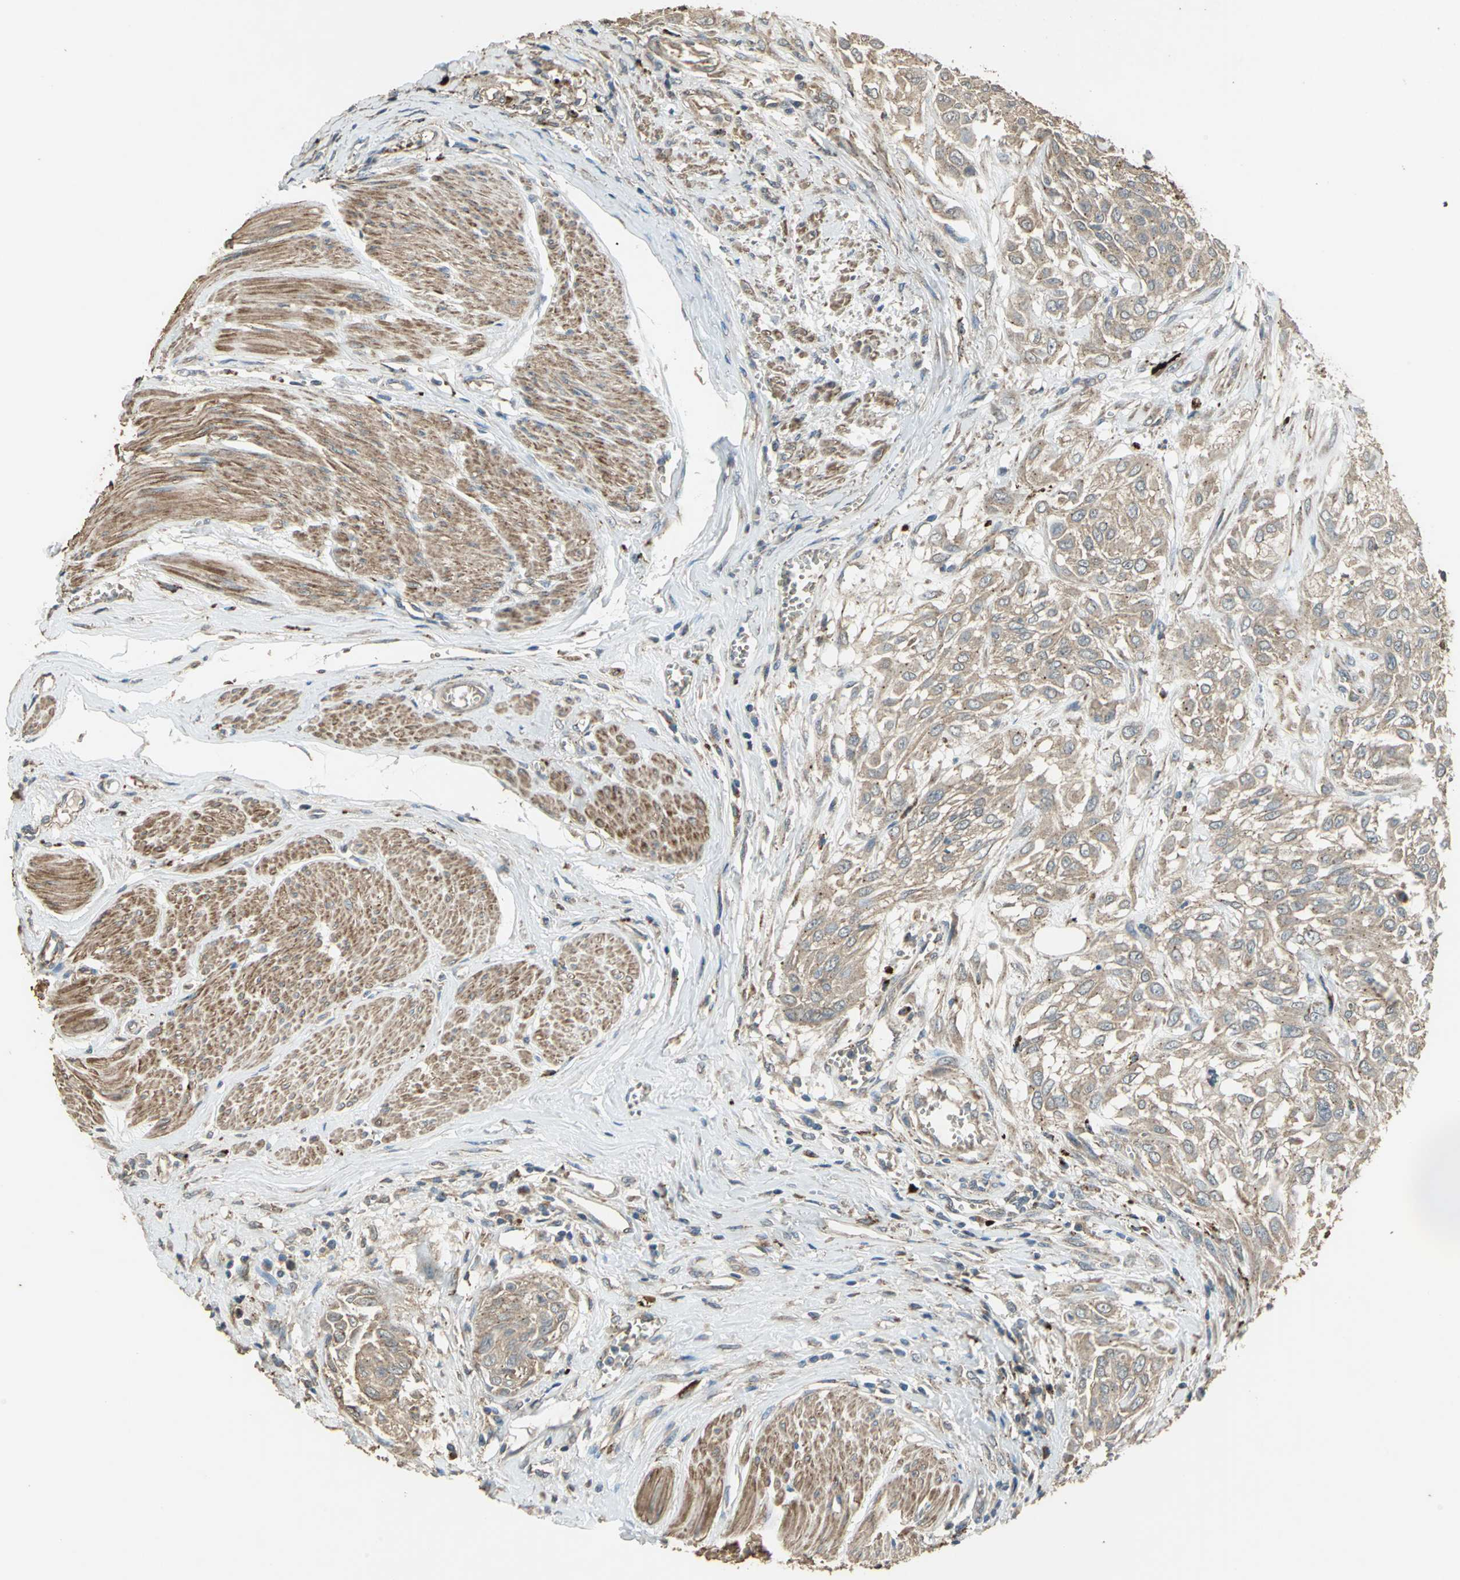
{"staining": {"intensity": "moderate", "quantity": ">75%", "location": "cytoplasmic/membranous"}, "tissue": "urothelial cancer", "cell_type": "Tumor cells", "image_type": "cancer", "snomed": [{"axis": "morphology", "description": "Urothelial carcinoma, High grade"}, {"axis": "topography", "description": "Urinary bladder"}], "caption": "High-magnification brightfield microscopy of high-grade urothelial carcinoma stained with DAB (3,3'-diaminobenzidine) (brown) and counterstained with hematoxylin (blue). tumor cells exhibit moderate cytoplasmic/membranous staining is present in approximately>75% of cells. The protein is shown in brown color, while the nuclei are stained blue.", "gene": "POLRMT", "patient": {"sex": "male", "age": 57}}